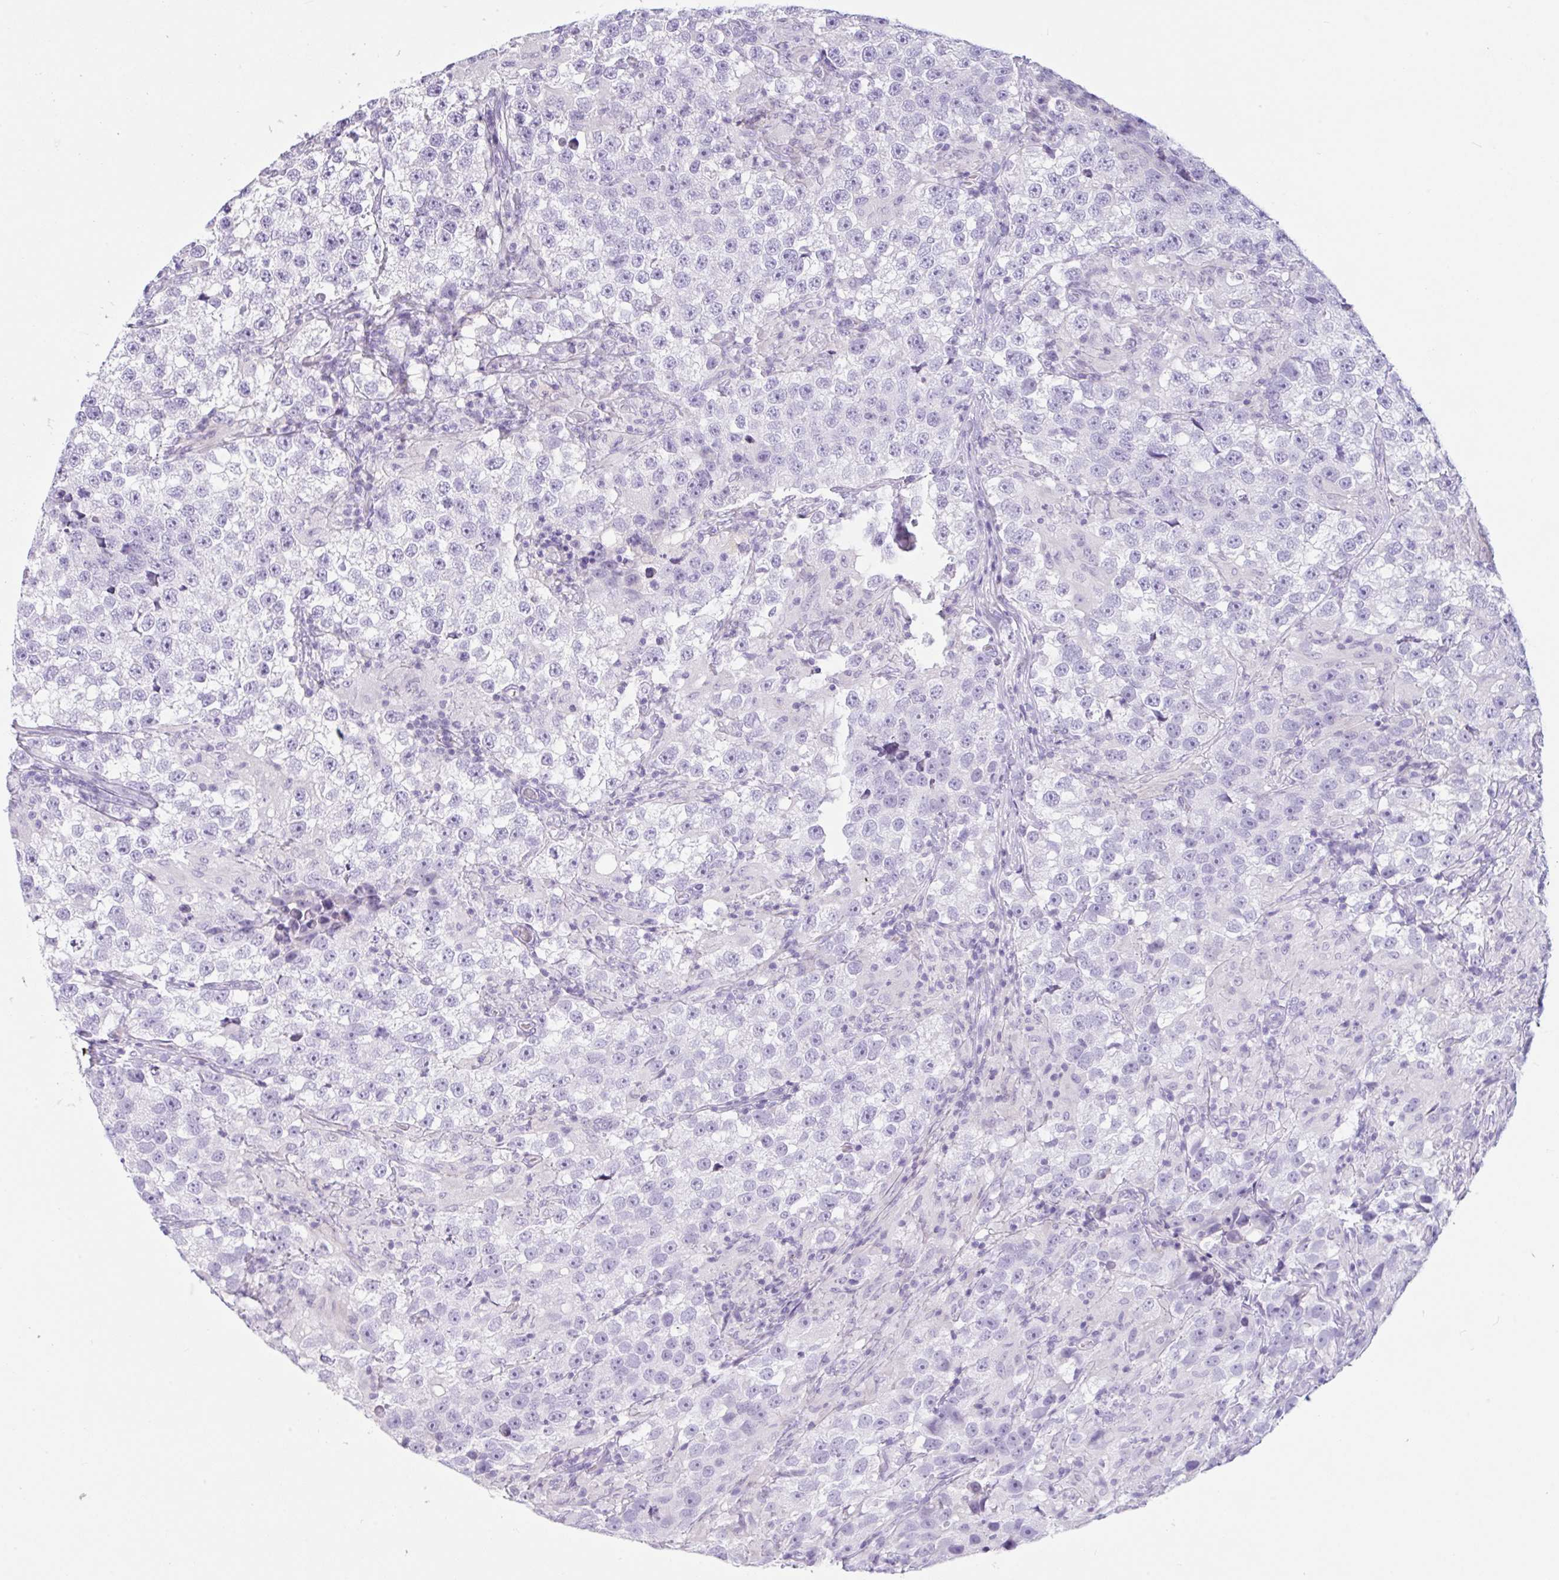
{"staining": {"intensity": "negative", "quantity": "none", "location": "none"}, "tissue": "testis cancer", "cell_type": "Tumor cells", "image_type": "cancer", "snomed": [{"axis": "morphology", "description": "Seminoma, NOS"}, {"axis": "topography", "description": "Testis"}], "caption": "Immunohistochemical staining of human seminoma (testis) reveals no significant staining in tumor cells.", "gene": "CTSE", "patient": {"sex": "male", "age": 46}}